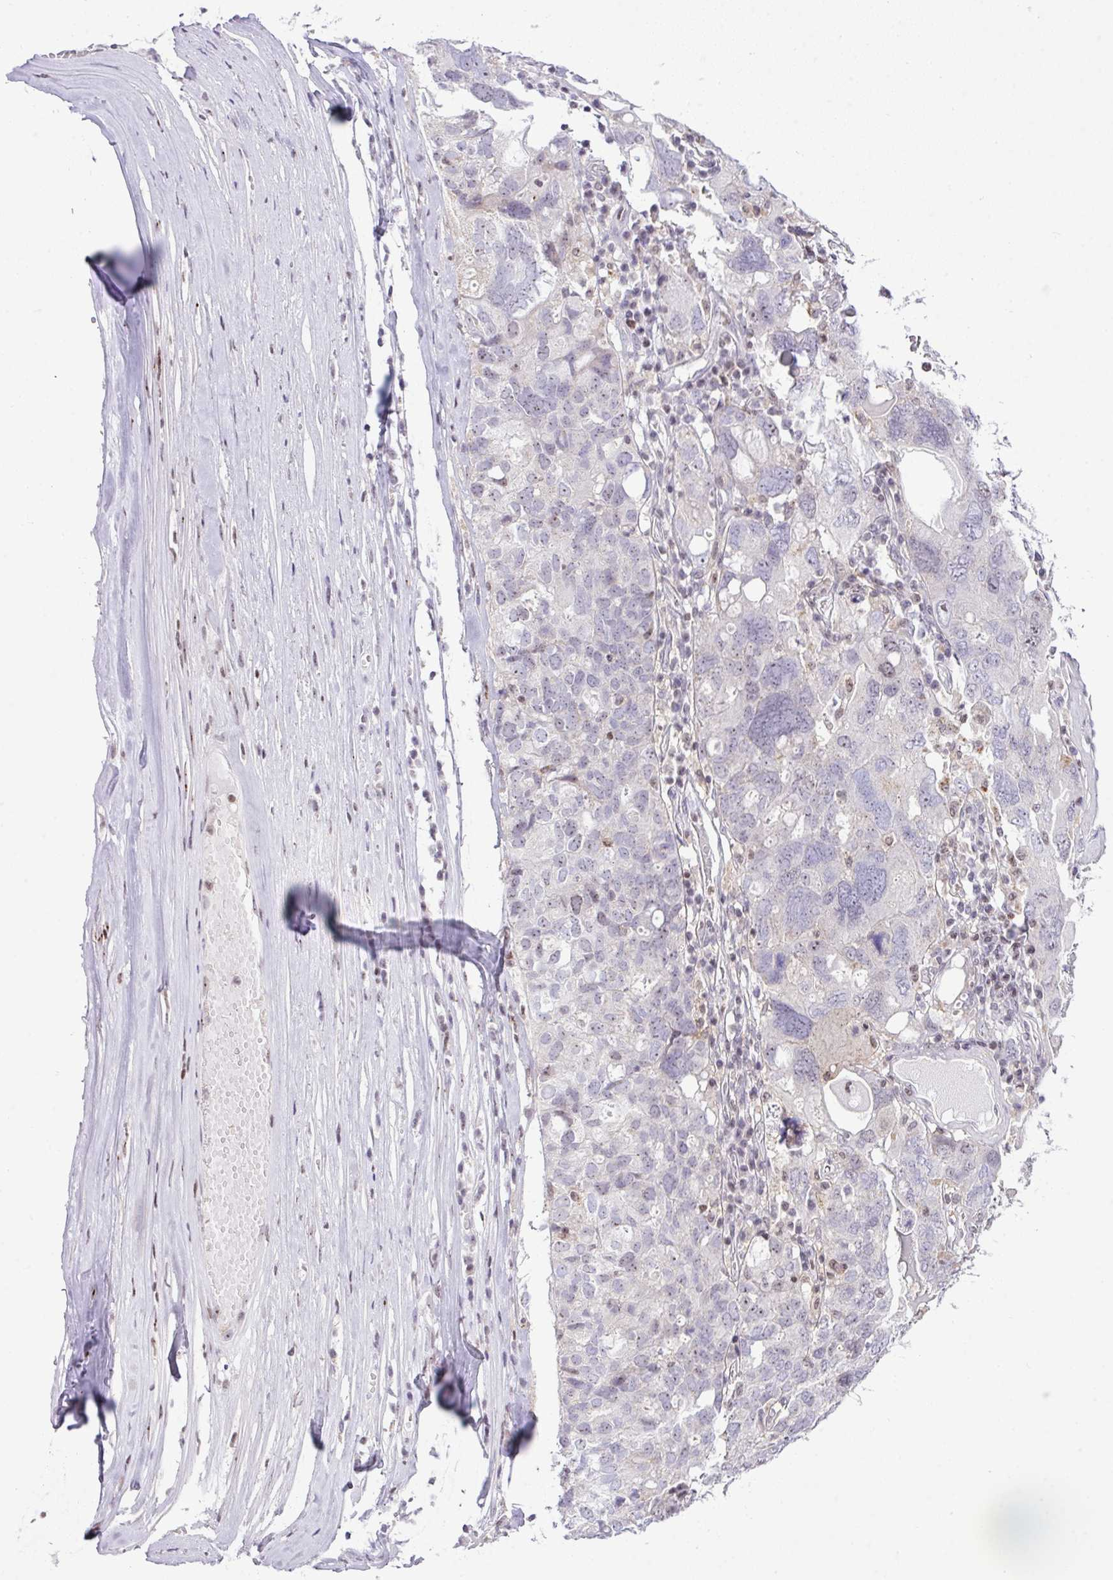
{"staining": {"intensity": "negative", "quantity": "none", "location": "none"}, "tissue": "ovarian cancer", "cell_type": "Tumor cells", "image_type": "cancer", "snomed": [{"axis": "morphology", "description": "Carcinoma, endometroid"}, {"axis": "topography", "description": "Ovary"}], "caption": "Image shows no significant protein expression in tumor cells of ovarian endometroid carcinoma.", "gene": "CCDC137", "patient": {"sex": "female", "age": 62}}